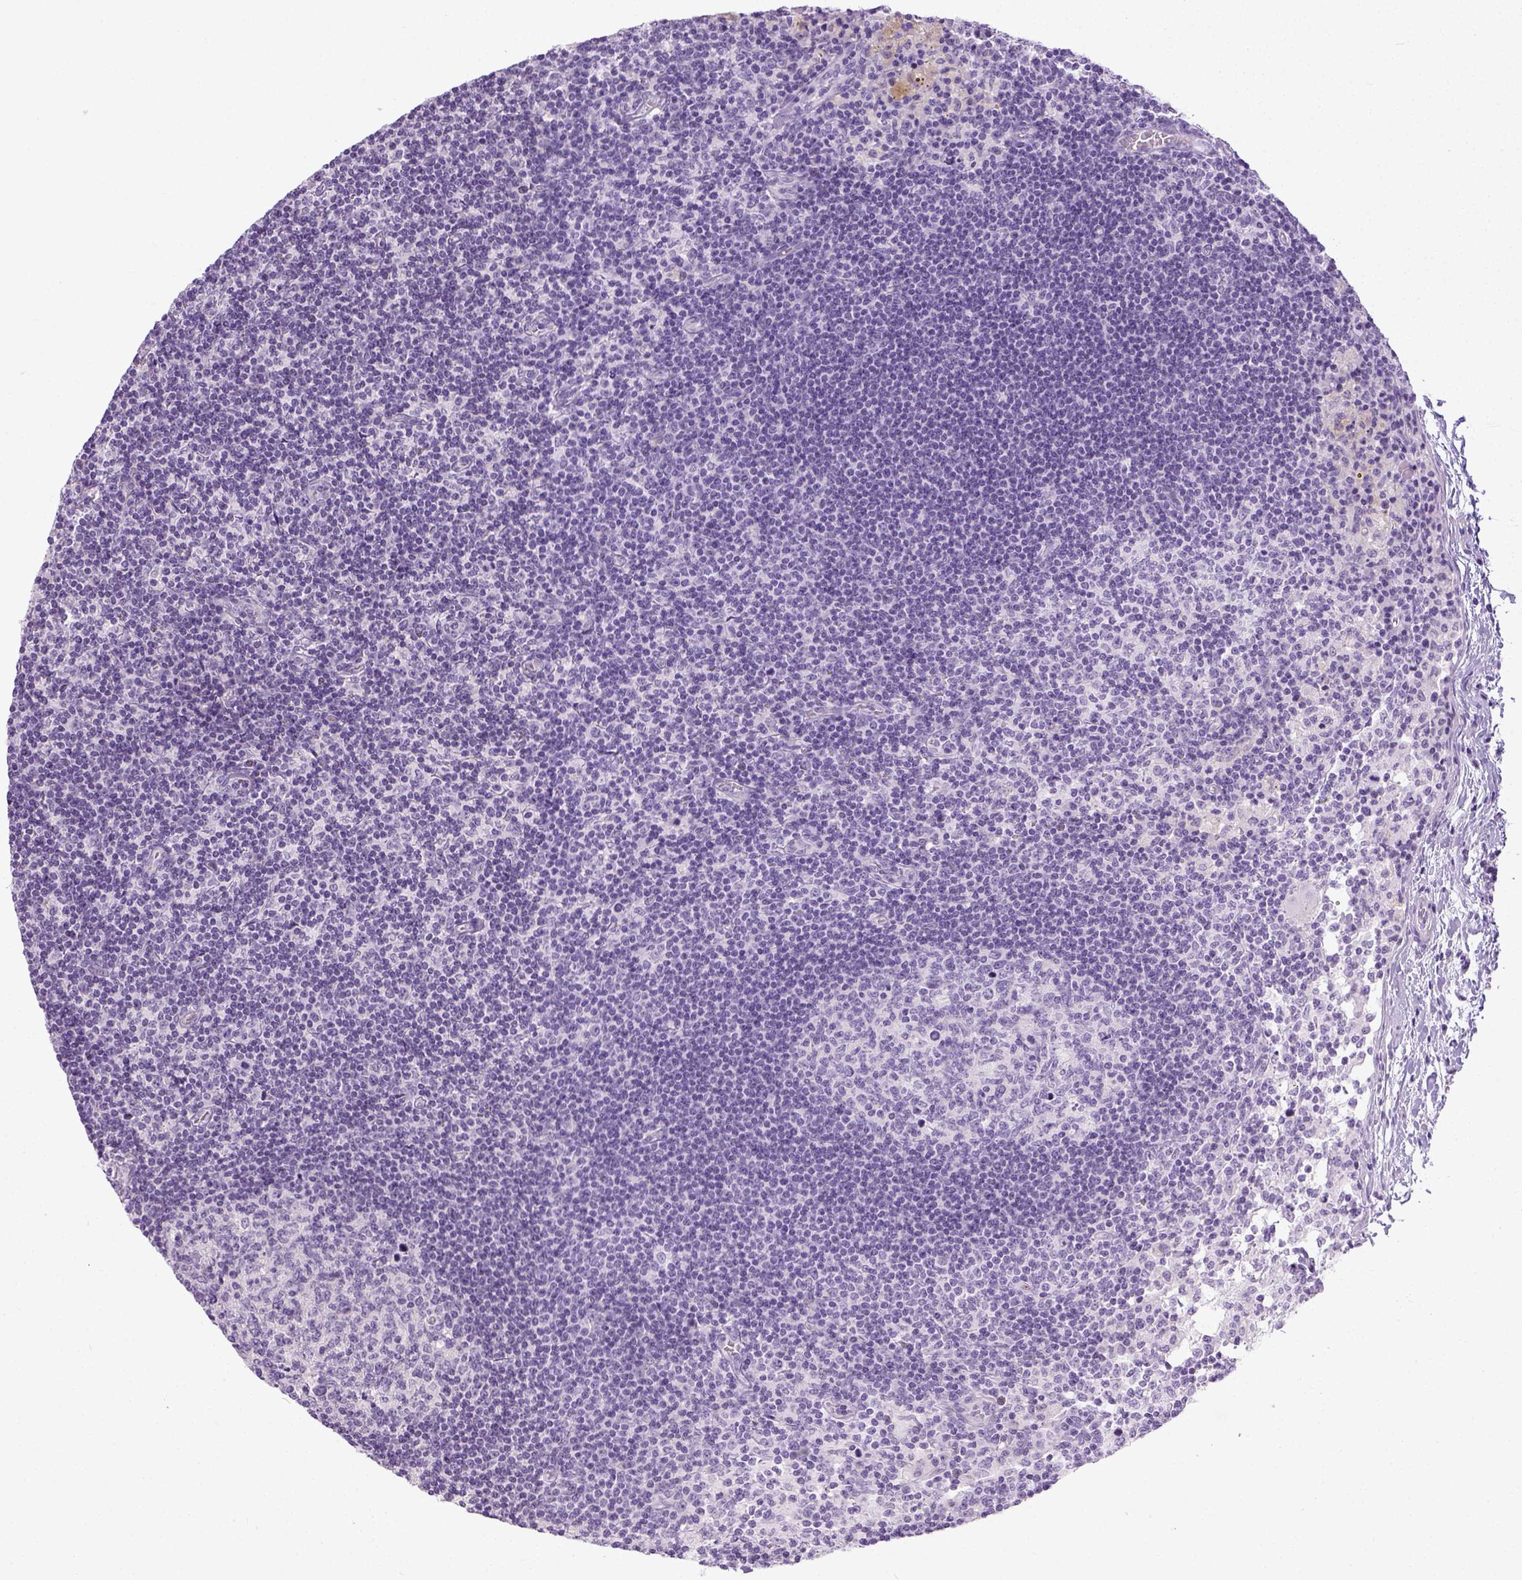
{"staining": {"intensity": "negative", "quantity": "none", "location": "none"}, "tissue": "lymph node", "cell_type": "Germinal center cells", "image_type": "normal", "snomed": [{"axis": "morphology", "description": "Normal tissue, NOS"}, {"axis": "topography", "description": "Lymph node"}], "caption": "This histopathology image is of normal lymph node stained with immunohistochemistry to label a protein in brown with the nuclei are counter-stained blue. There is no expression in germinal center cells. The staining is performed using DAB brown chromogen with nuclei counter-stained in using hematoxylin.", "gene": "LGSN", "patient": {"sex": "female", "age": 72}}